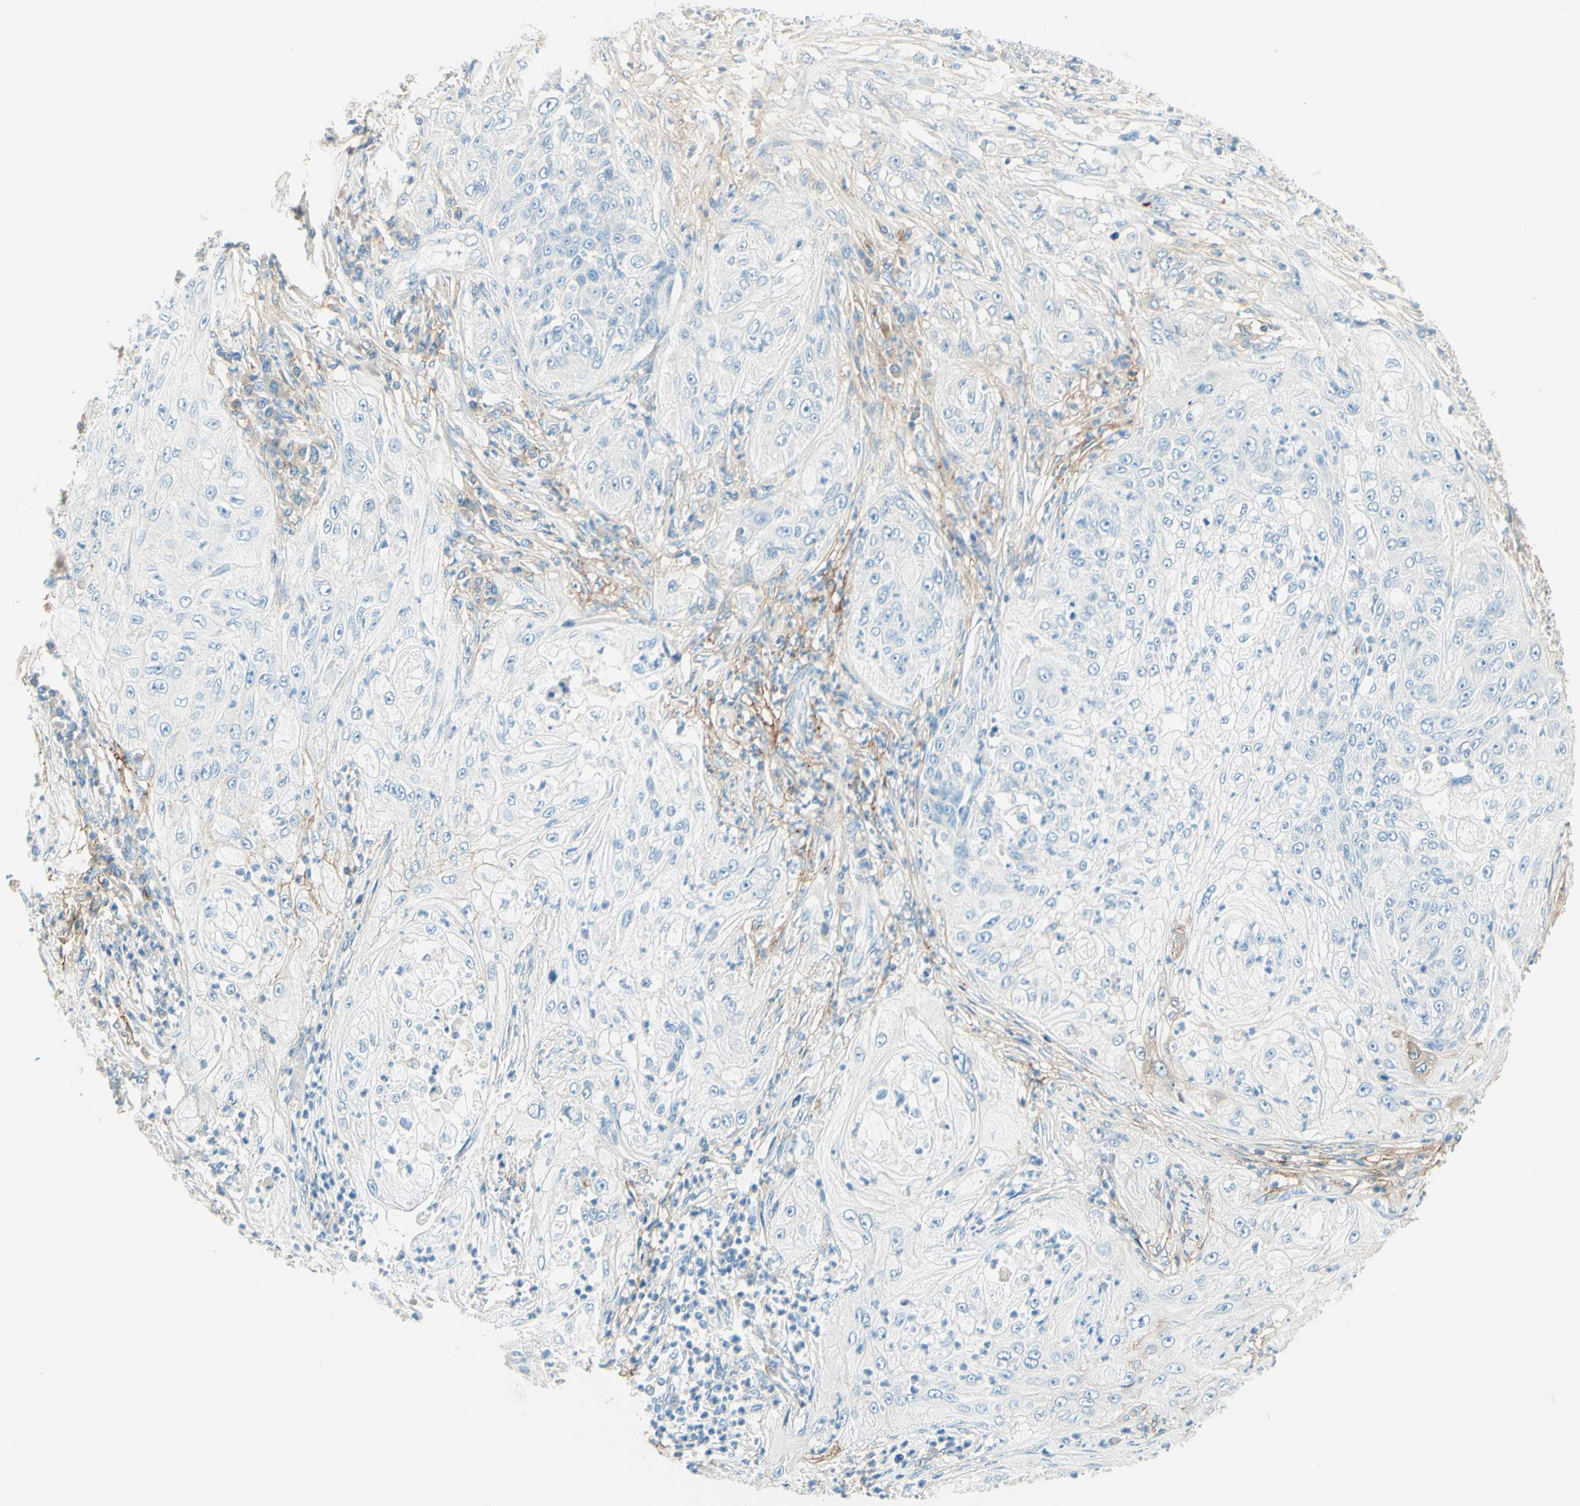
{"staining": {"intensity": "negative", "quantity": "none", "location": "none"}, "tissue": "lung cancer", "cell_type": "Tumor cells", "image_type": "cancer", "snomed": [{"axis": "morphology", "description": "Inflammation, NOS"}, {"axis": "morphology", "description": "Squamous cell carcinoma, NOS"}, {"axis": "topography", "description": "Lymph node"}, {"axis": "topography", "description": "Soft tissue"}, {"axis": "topography", "description": "Lung"}], "caption": "DAB immunohistochemical staining of lung cancer shows no significant staining in tumor cells.", "gene": "NCBP2L", "patient": {"sex": "male", "age": 66}}